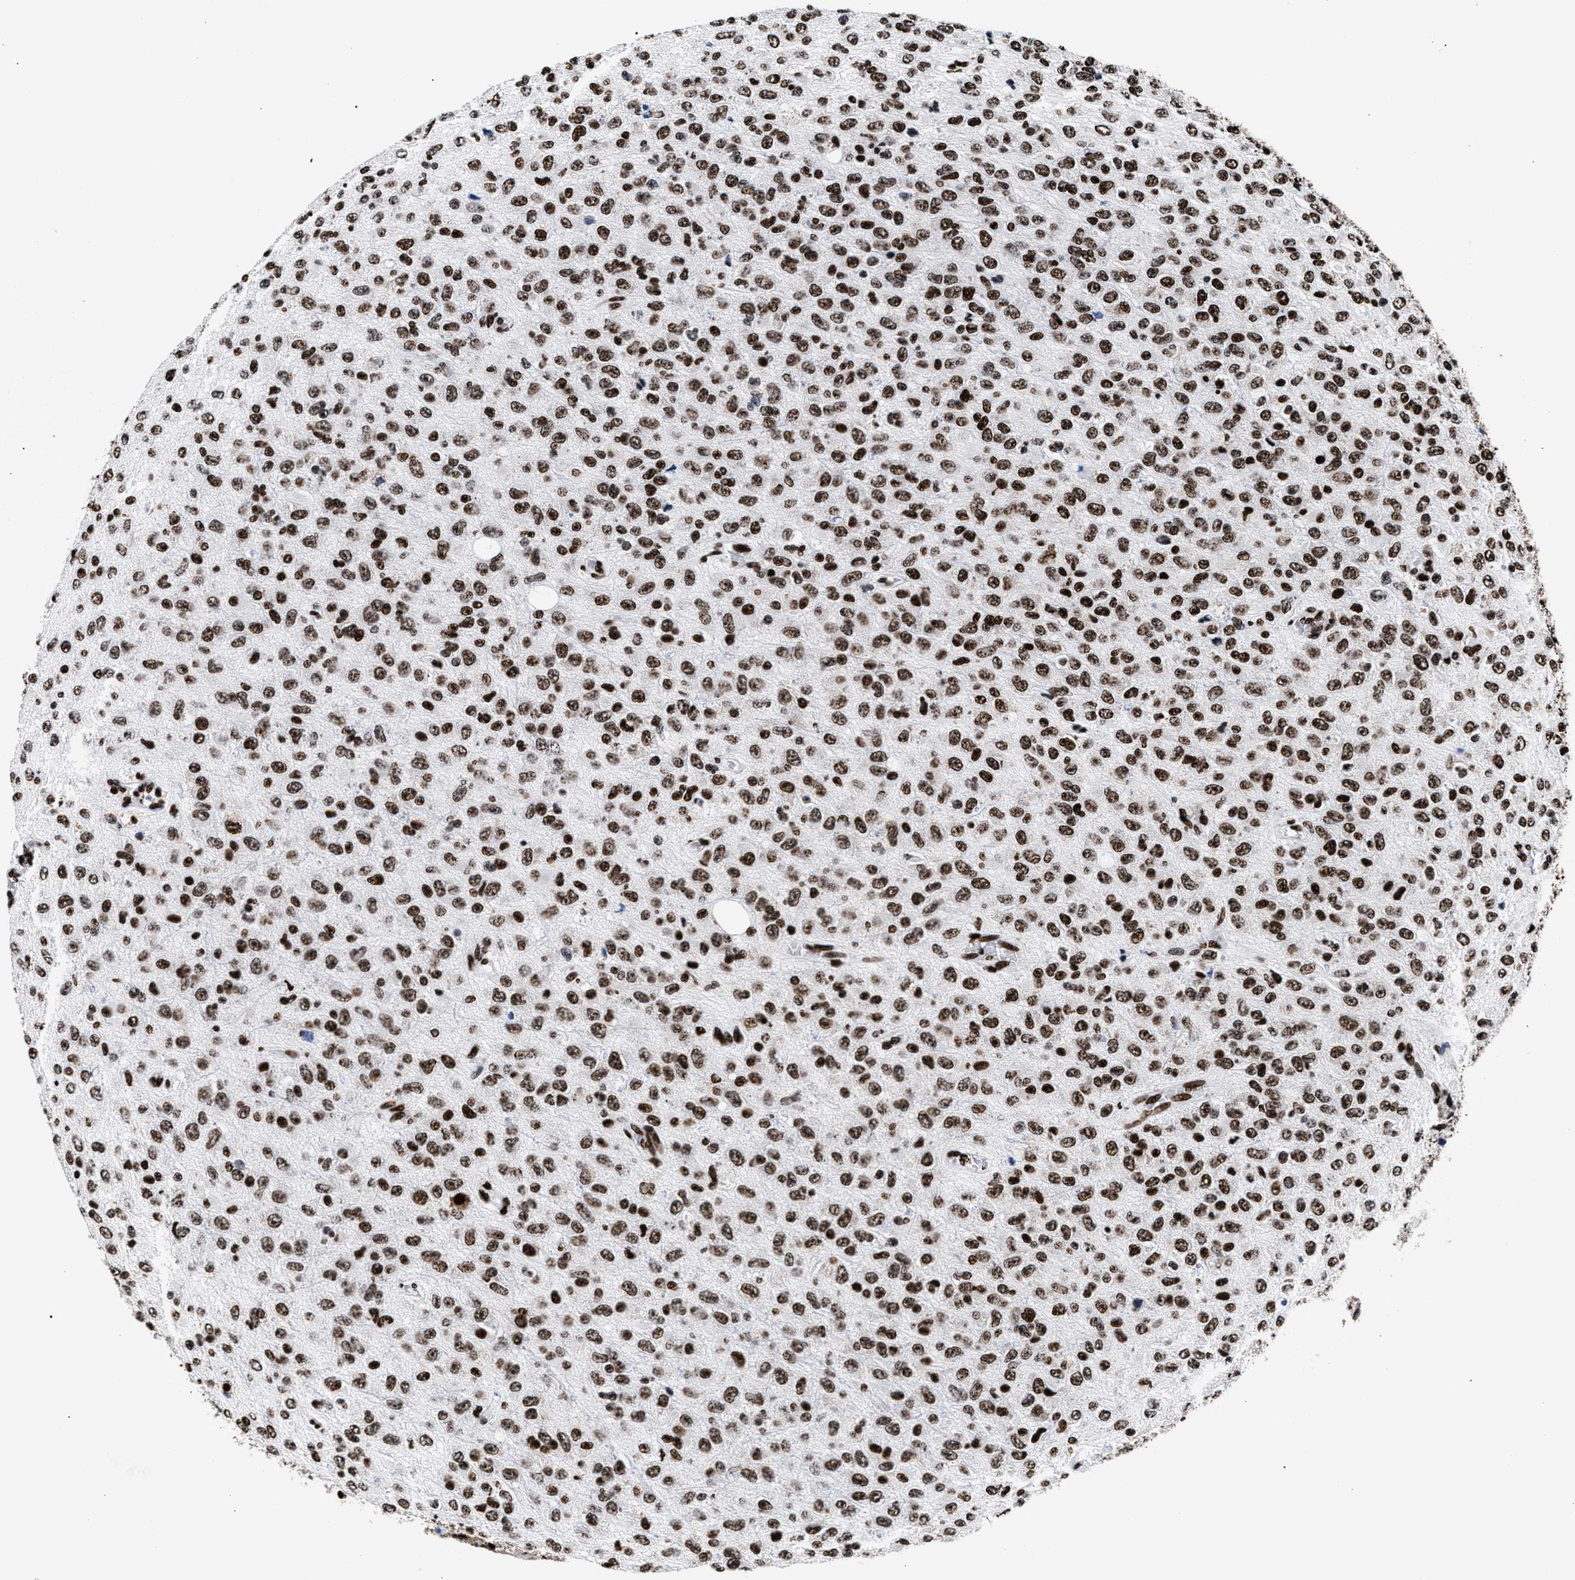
{"staining": {"intensity": "moderate", "quantity": ">75%", "location": "nuclear"}, "tissue": "glioma", "cell_type": "Tumor cells", "image_type": "cancer", "snomed": [{"axis": "morphology", "description": "Glioma, malignant, High grade"}, {"axis": "topography", "description": "pancreas cauda"}], "caption": "This micrograph exhibits immunohistochemistry (IHC) staining of human glioma, with medium moderate nuclear expression in approximately >75% of tumor cells.", "gene": "HNRNPA1", "patient": {"sex": "male", "age": 60}}